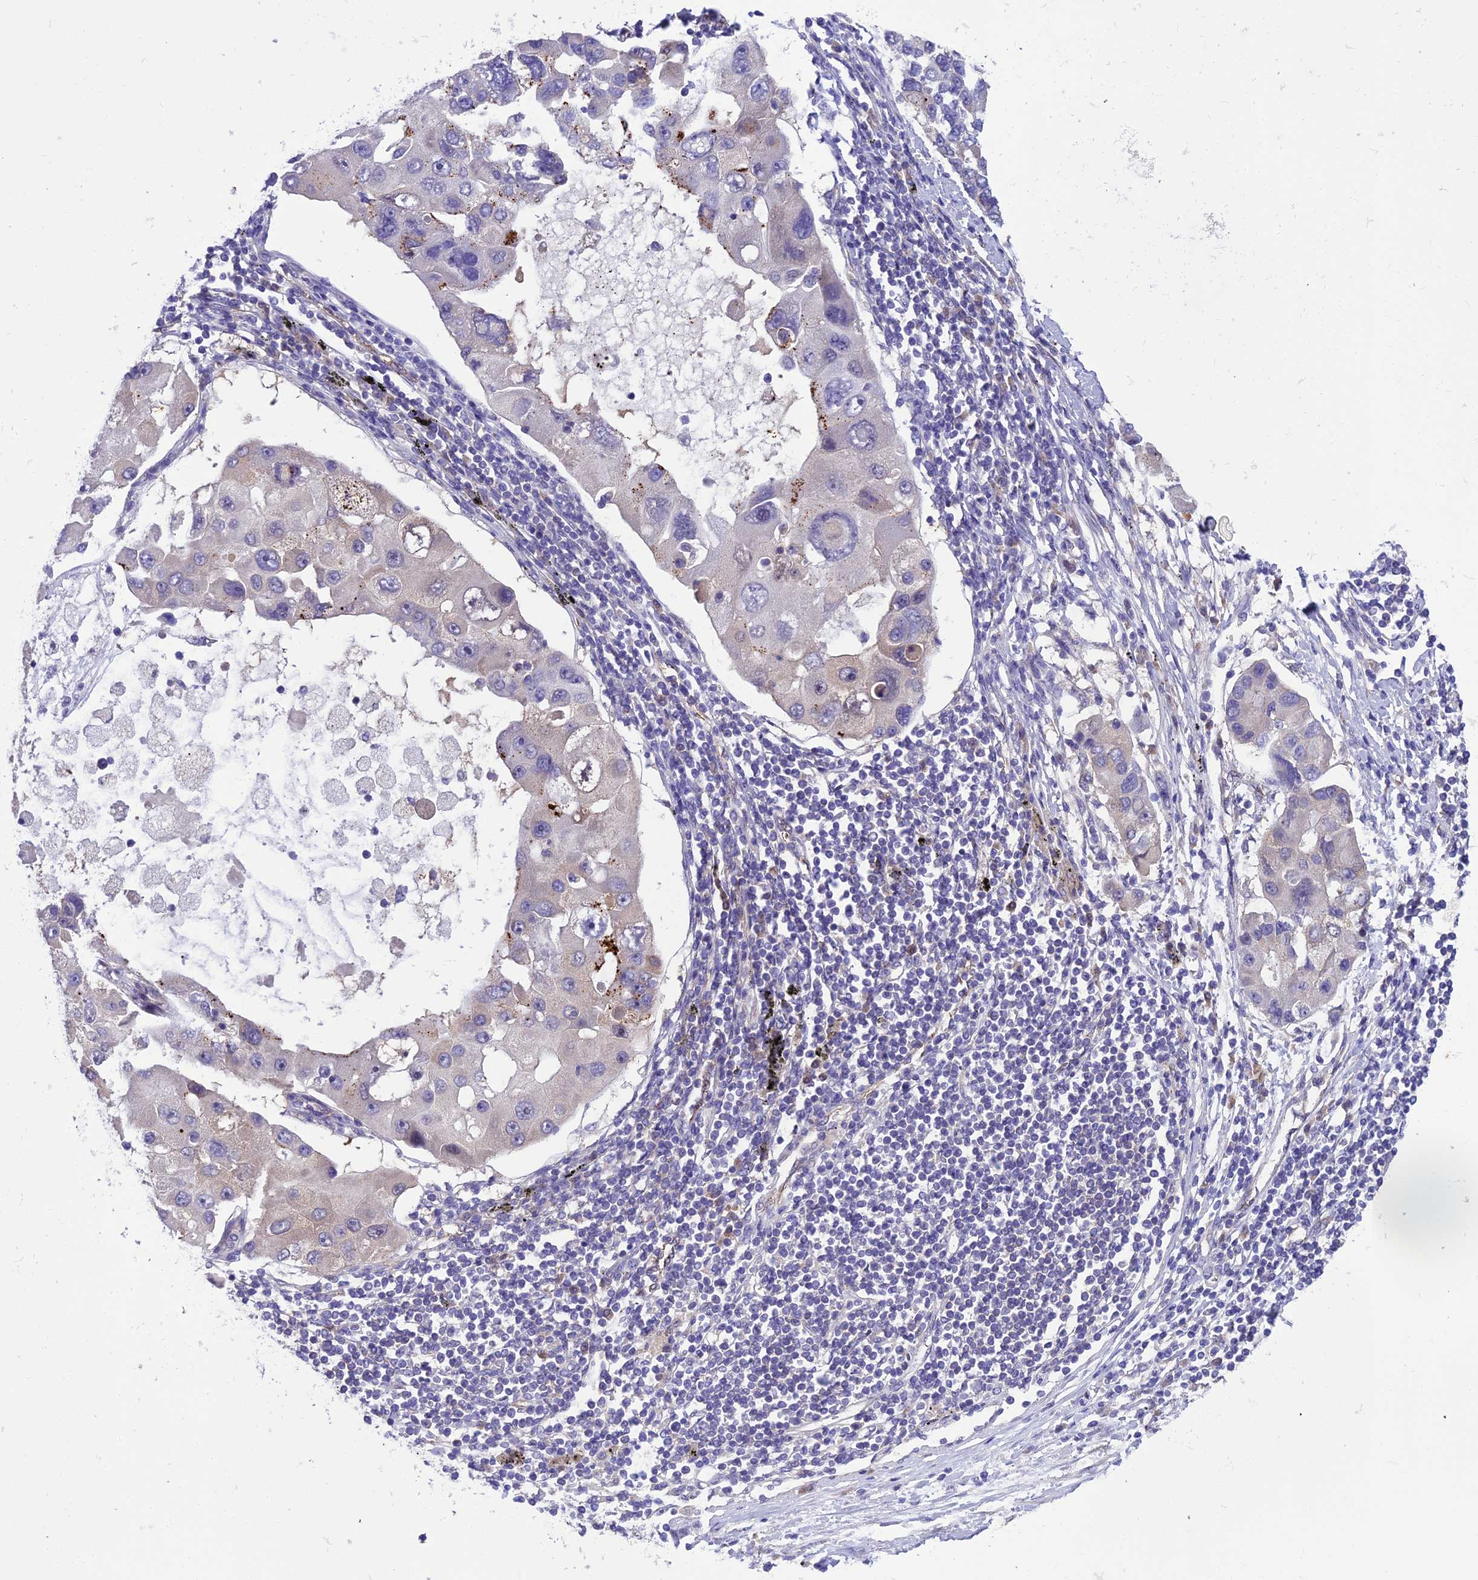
{"staining": {"intensity": "negative", "quantity": "none", "location": "none"}, "tissue": "lung cancer", "cell_type": "Tumor cells", "image_type": "cancer", "snomed": [{"axis": "morphology", "description": "Adenocarcinoma, NOS"}, {"axis": "topography", "description": "Lung"}], "caption": "The image reveals no significant positivity in tumor cells of adenocarcinoma (lung). (DAB immunohistochemistry (IHC) visualized using brightfield microscopy, high magnification).", "gene": "BORCS6", "patient": {"sex": "female", "age": 54}}